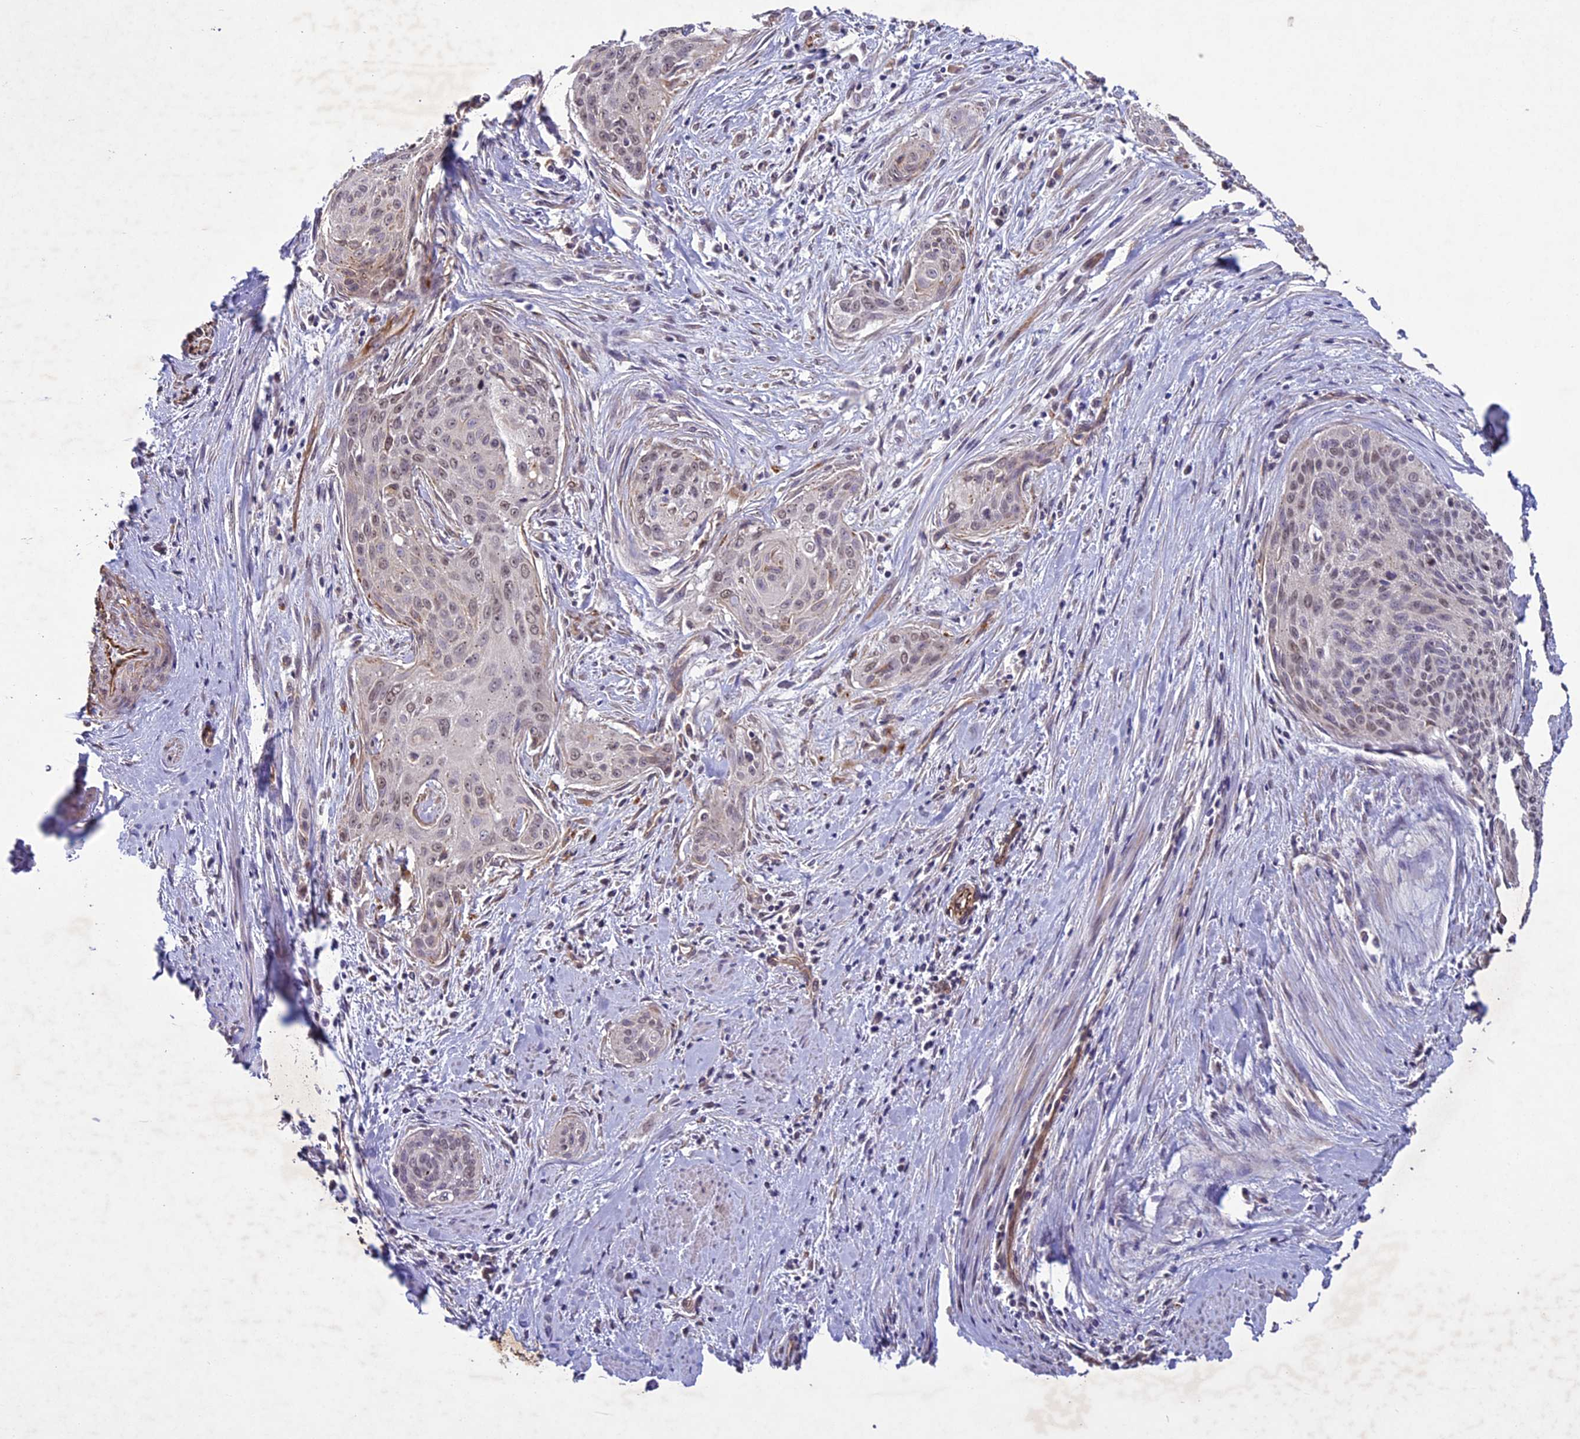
{"staining": {"intensity": "moderate", "quantity": "25%-75%", "location": "nuclear"}, "tissue": "cervical cancer", "cell_type": "Tumor cells", "image_type": "cancer", "snomed": [{"axis": "morphology", "description": "Squamous cell carcinoma, NOS"}, {"axis": "topography", "description": "Cervix"}], "caption": "Human cervical cancer stained with a brown dye exhibits moderate nuclear positive staining in approximately 25%-75% of tumor cells.", "gene": "C3orf70", "patient": {"sex": "female", "age": 55}}